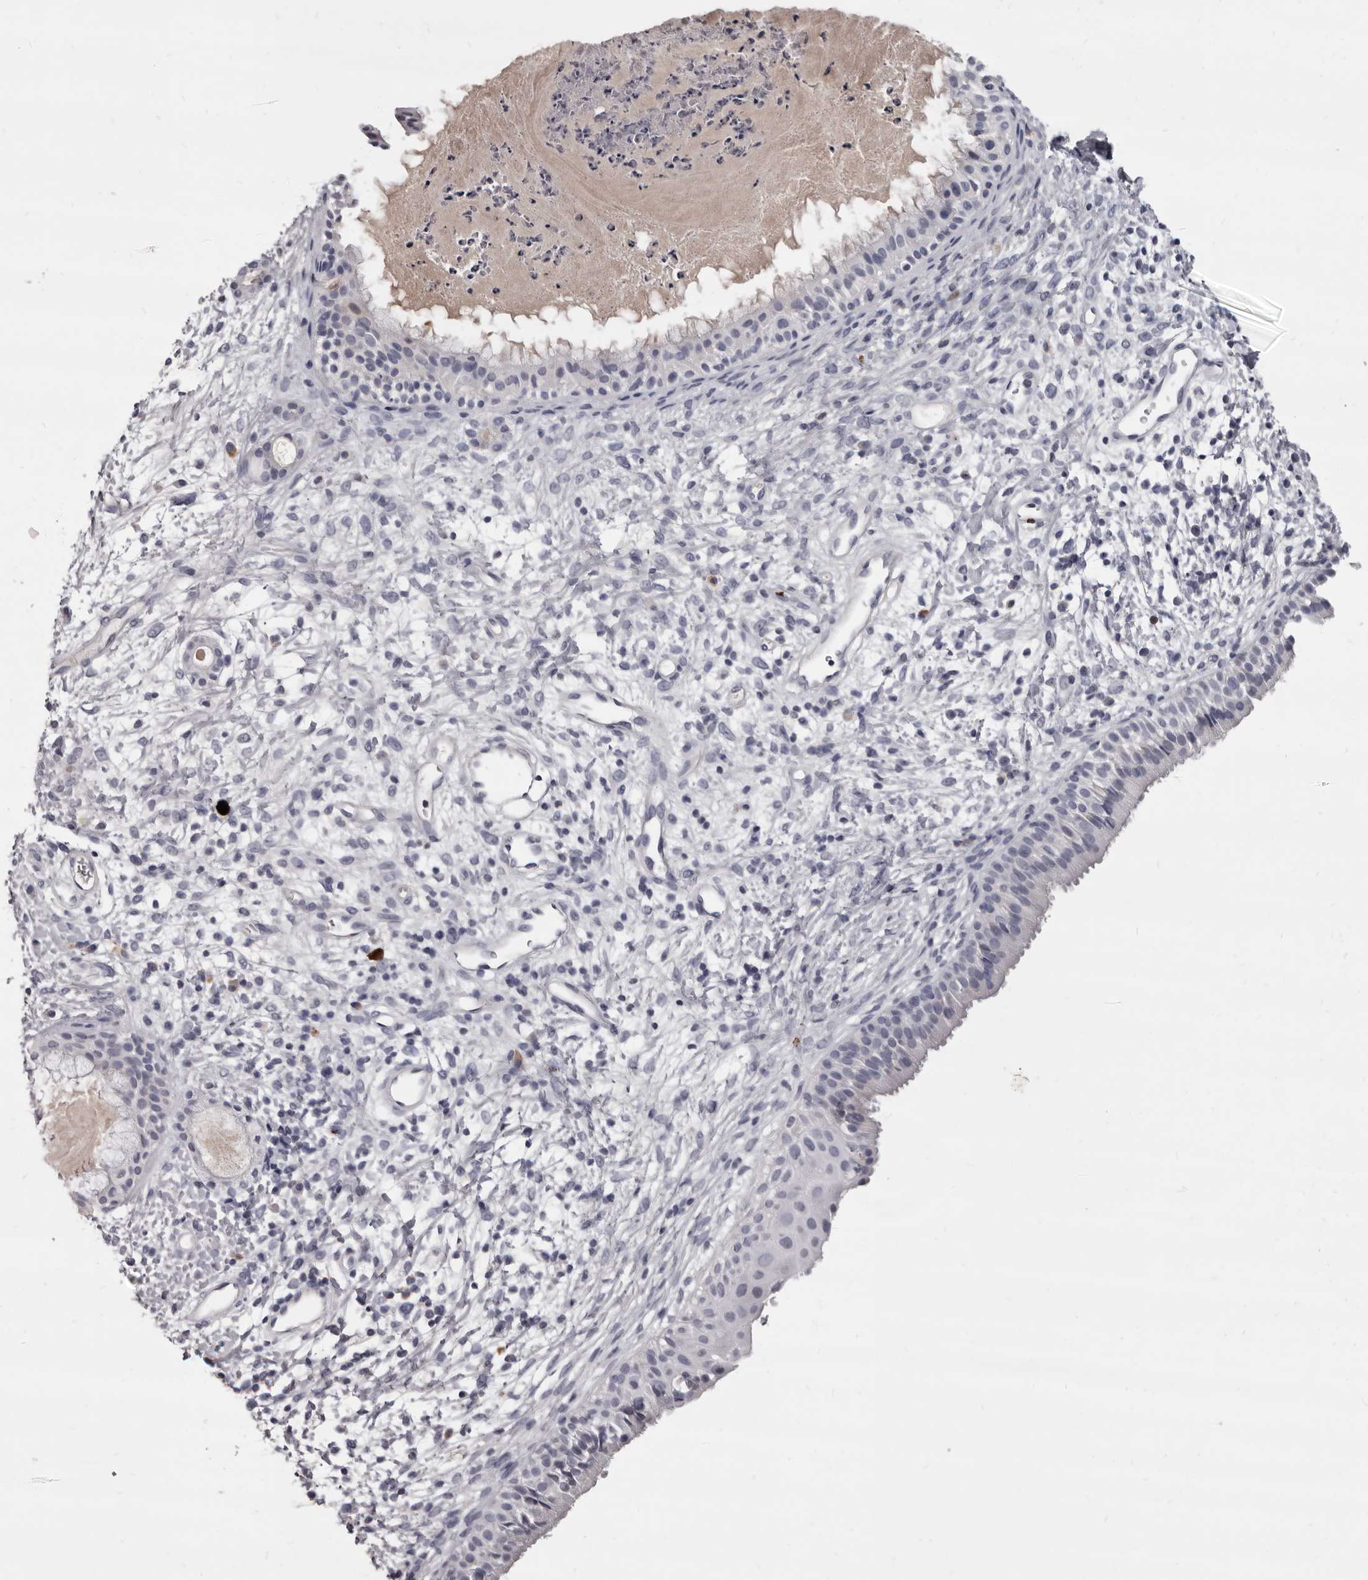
{"staining": {"intensity": "negative", "quantity": "none", "location": "none"}, "tissue": "nasopharynx", "cell_type": "Respiratory epithelial cells", "image_type": "normal", "snomed": [{"axis": "morphology", "description": "Normal tissue, NOS"}, {"axis": "topography", "description": "Nasopharynx"}], "caption": "DAB (3,3'-diaminobenzidine) immunohistochemical staining of benign human nasopharynx displays no significant staining in respiratory epithelial cells.", "gene": "GZMH", "patient": {"sex": "male", "age": 22}}